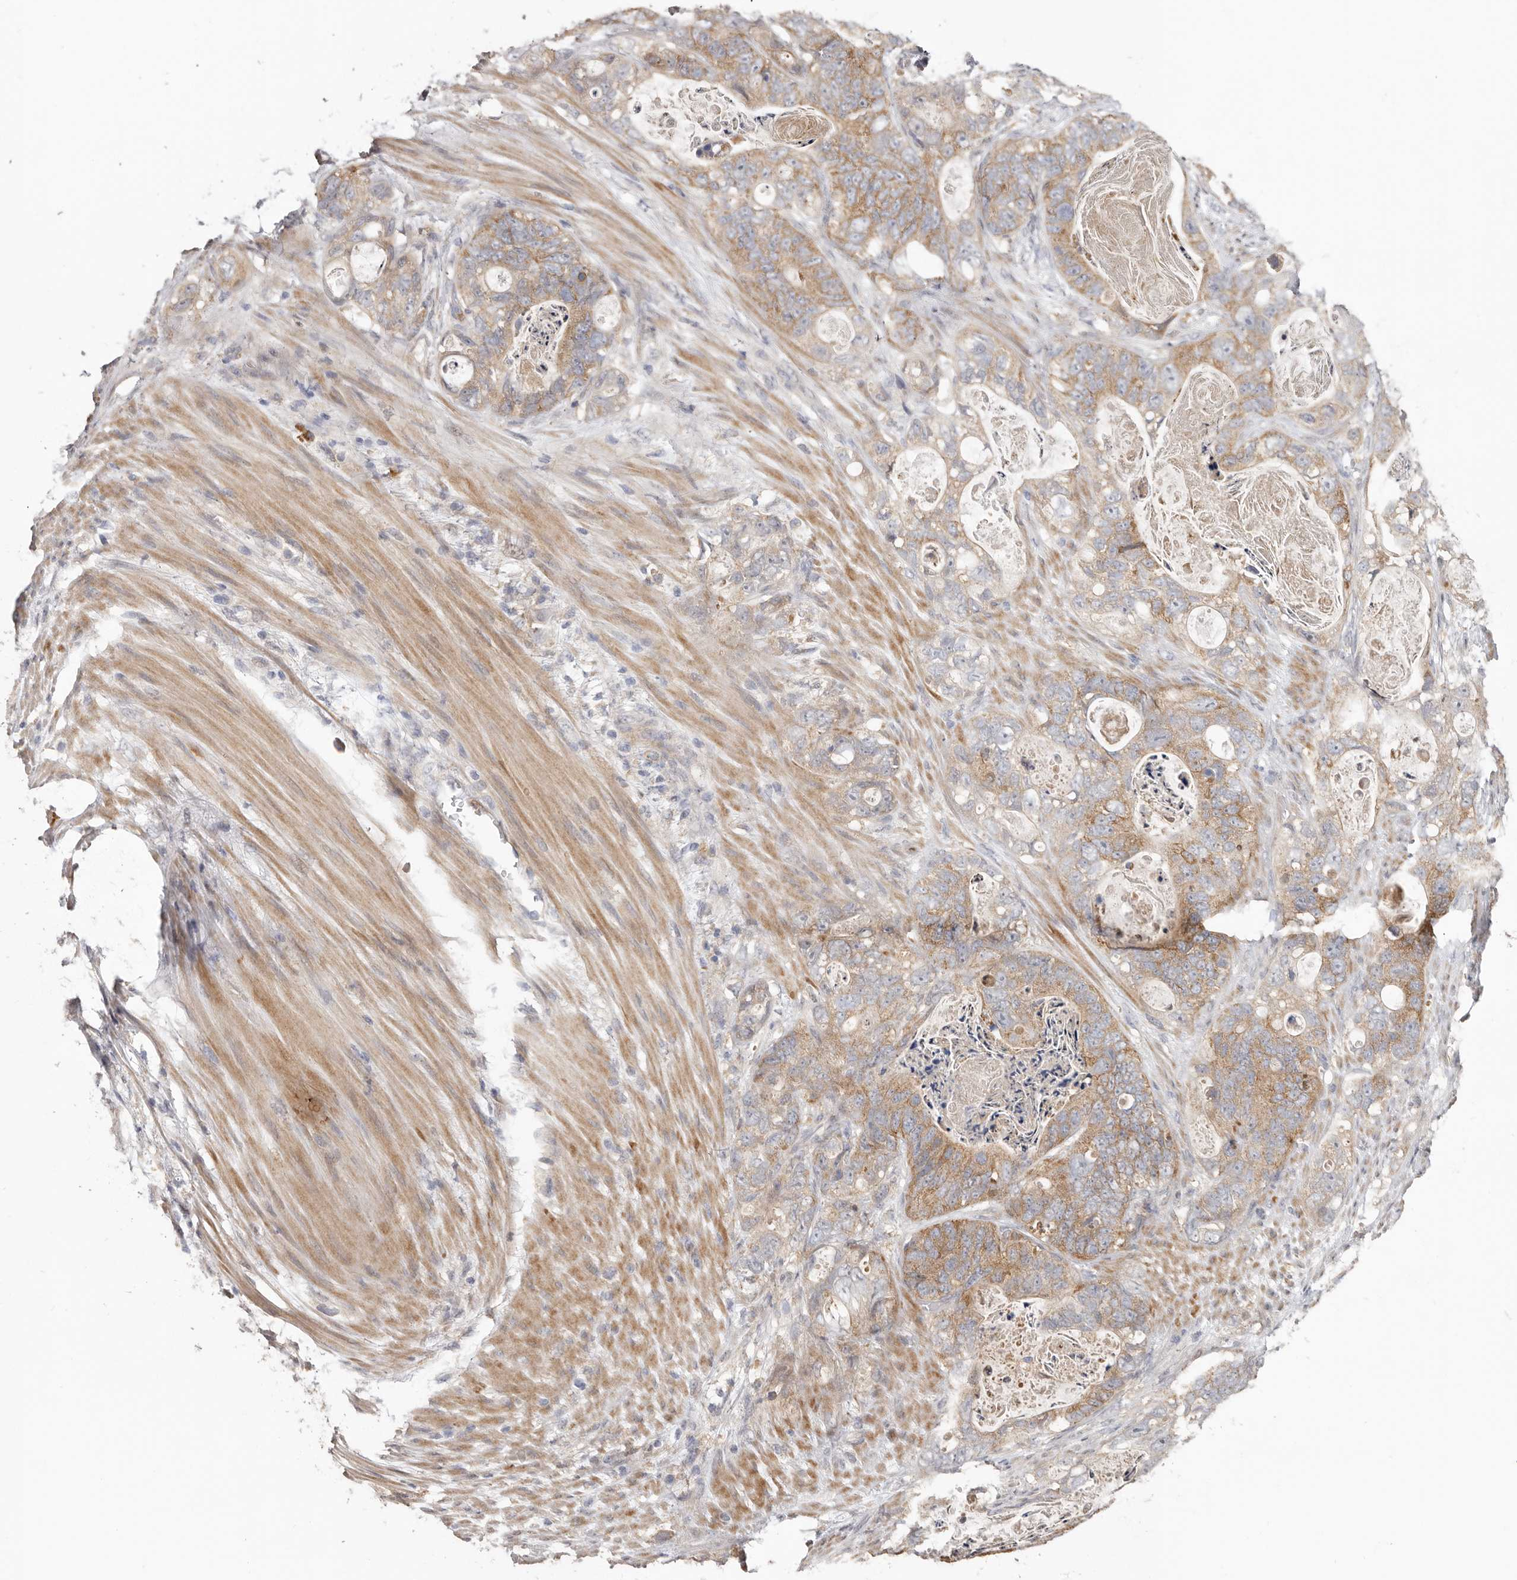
{"staining": {"intensity": "moderate", "quantity": ">75%", "location": "cytoplasmic/membranous"}, "tissue": "stomach cancer", "cell_type": "Tumor cells", "image_type": "cancer", "snomed": [{"axis": "morphology", "description": "Normal tissue, NOS"}, {"axis": "morphology", "description": "Adenocarcinoma, NOS"}, {"axis": "topography", "description": "Stomach"}], "caption": "A micrograph of human stomach cancer stained for a protein demonstrates moderate cytoplasmic/membranous brown staining in tumor cells.", "gene": "MSRB2", "patient": {"sex": "female", "age": 89}}